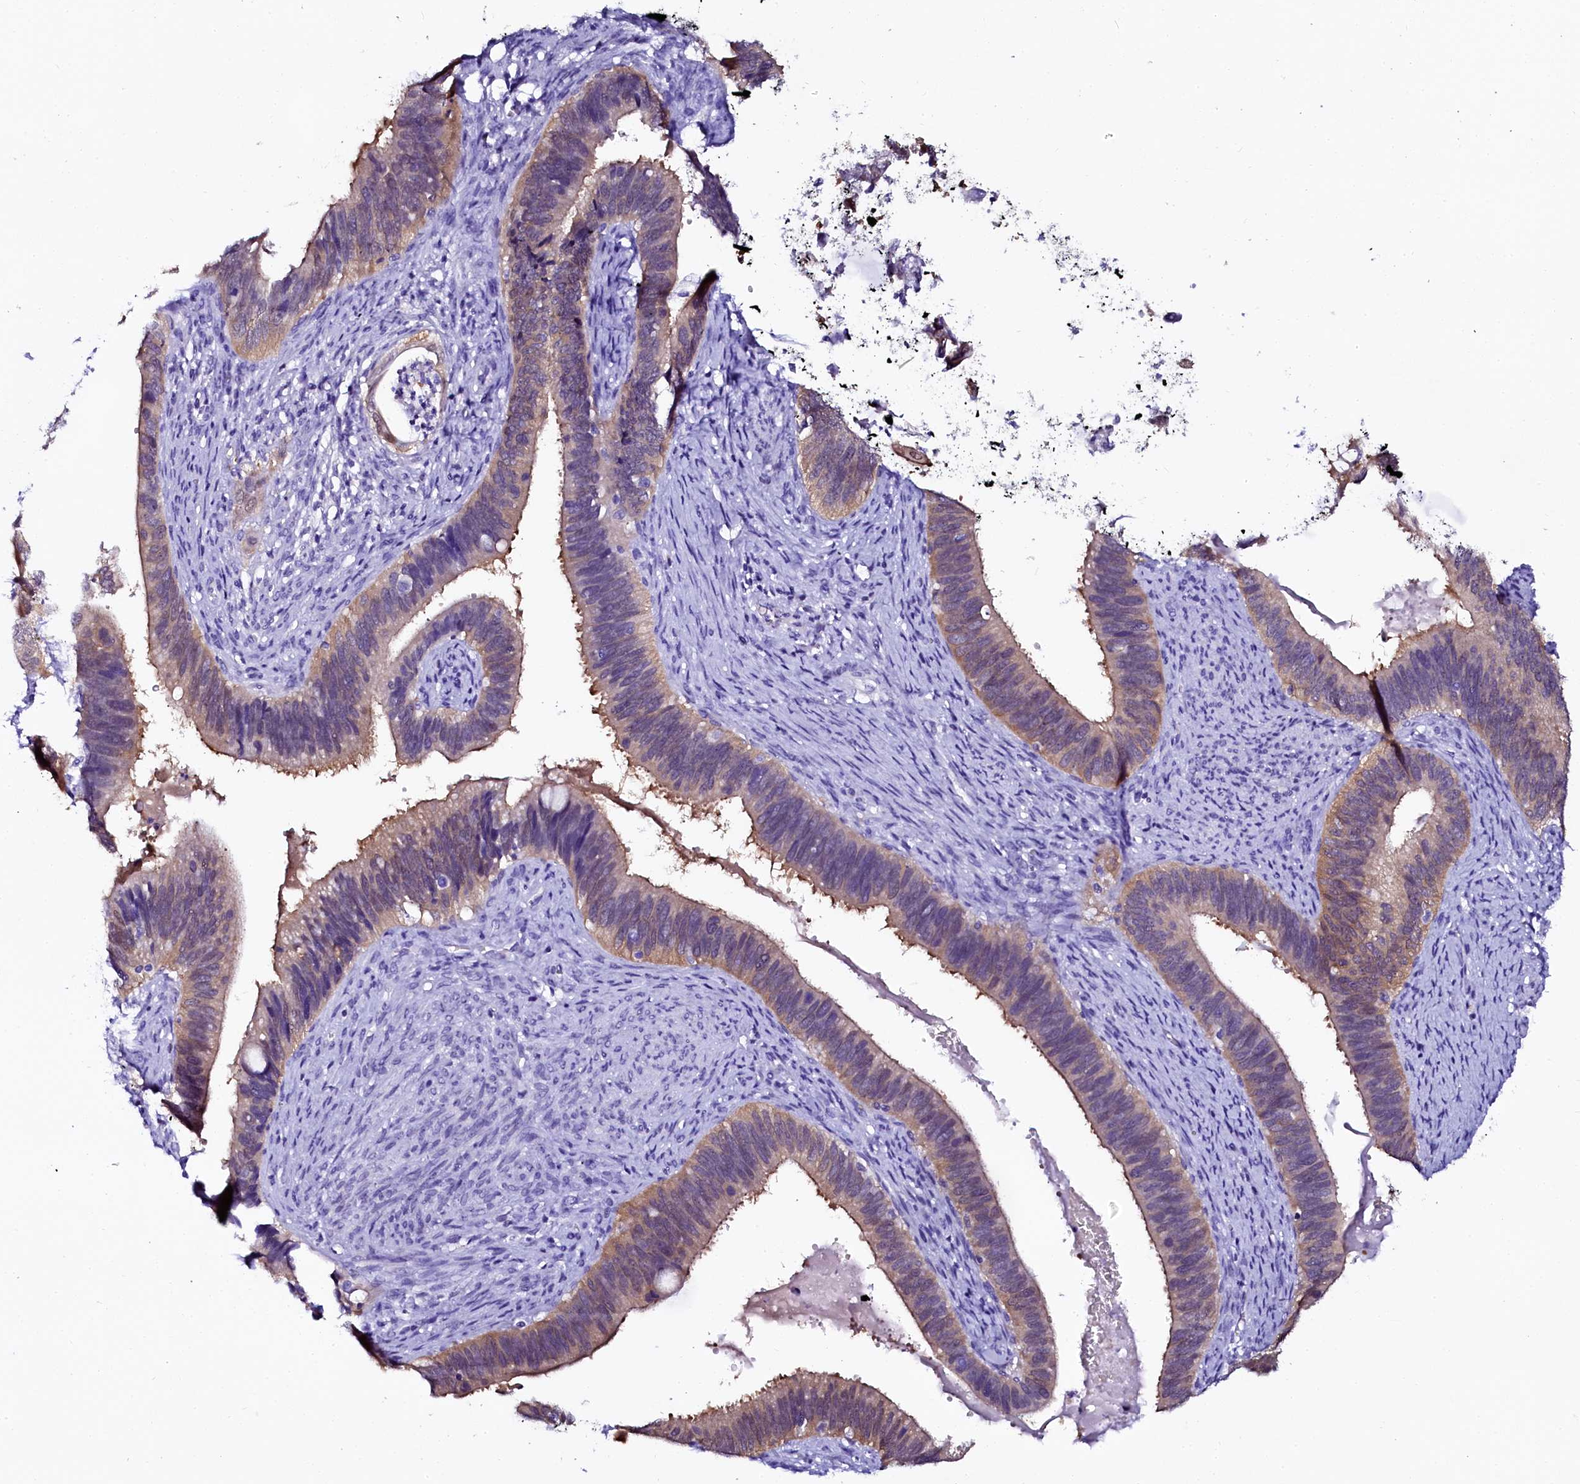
{"staining": {"intensity": "moderate", "quantity": ">75%", "location": "cytoplasmic/membranous"}, "tissue": "cervical cancer", "cell_type": "Tumor cells", "image_type": "cancer", "snomed": [{"axis": "morphology", "description": "Adenocarcinoma, NOS"}, {"axis": "topography", "description": "Cervix"}], "caption": "Immunohistochemistry of adenocarcinoma (cervical) displays medium levels of moderate cytoplasmic/membranous expression in about >75% of tumor cells.", "gene": "SORD", "patient": {"sex": "female", "age": 42}}